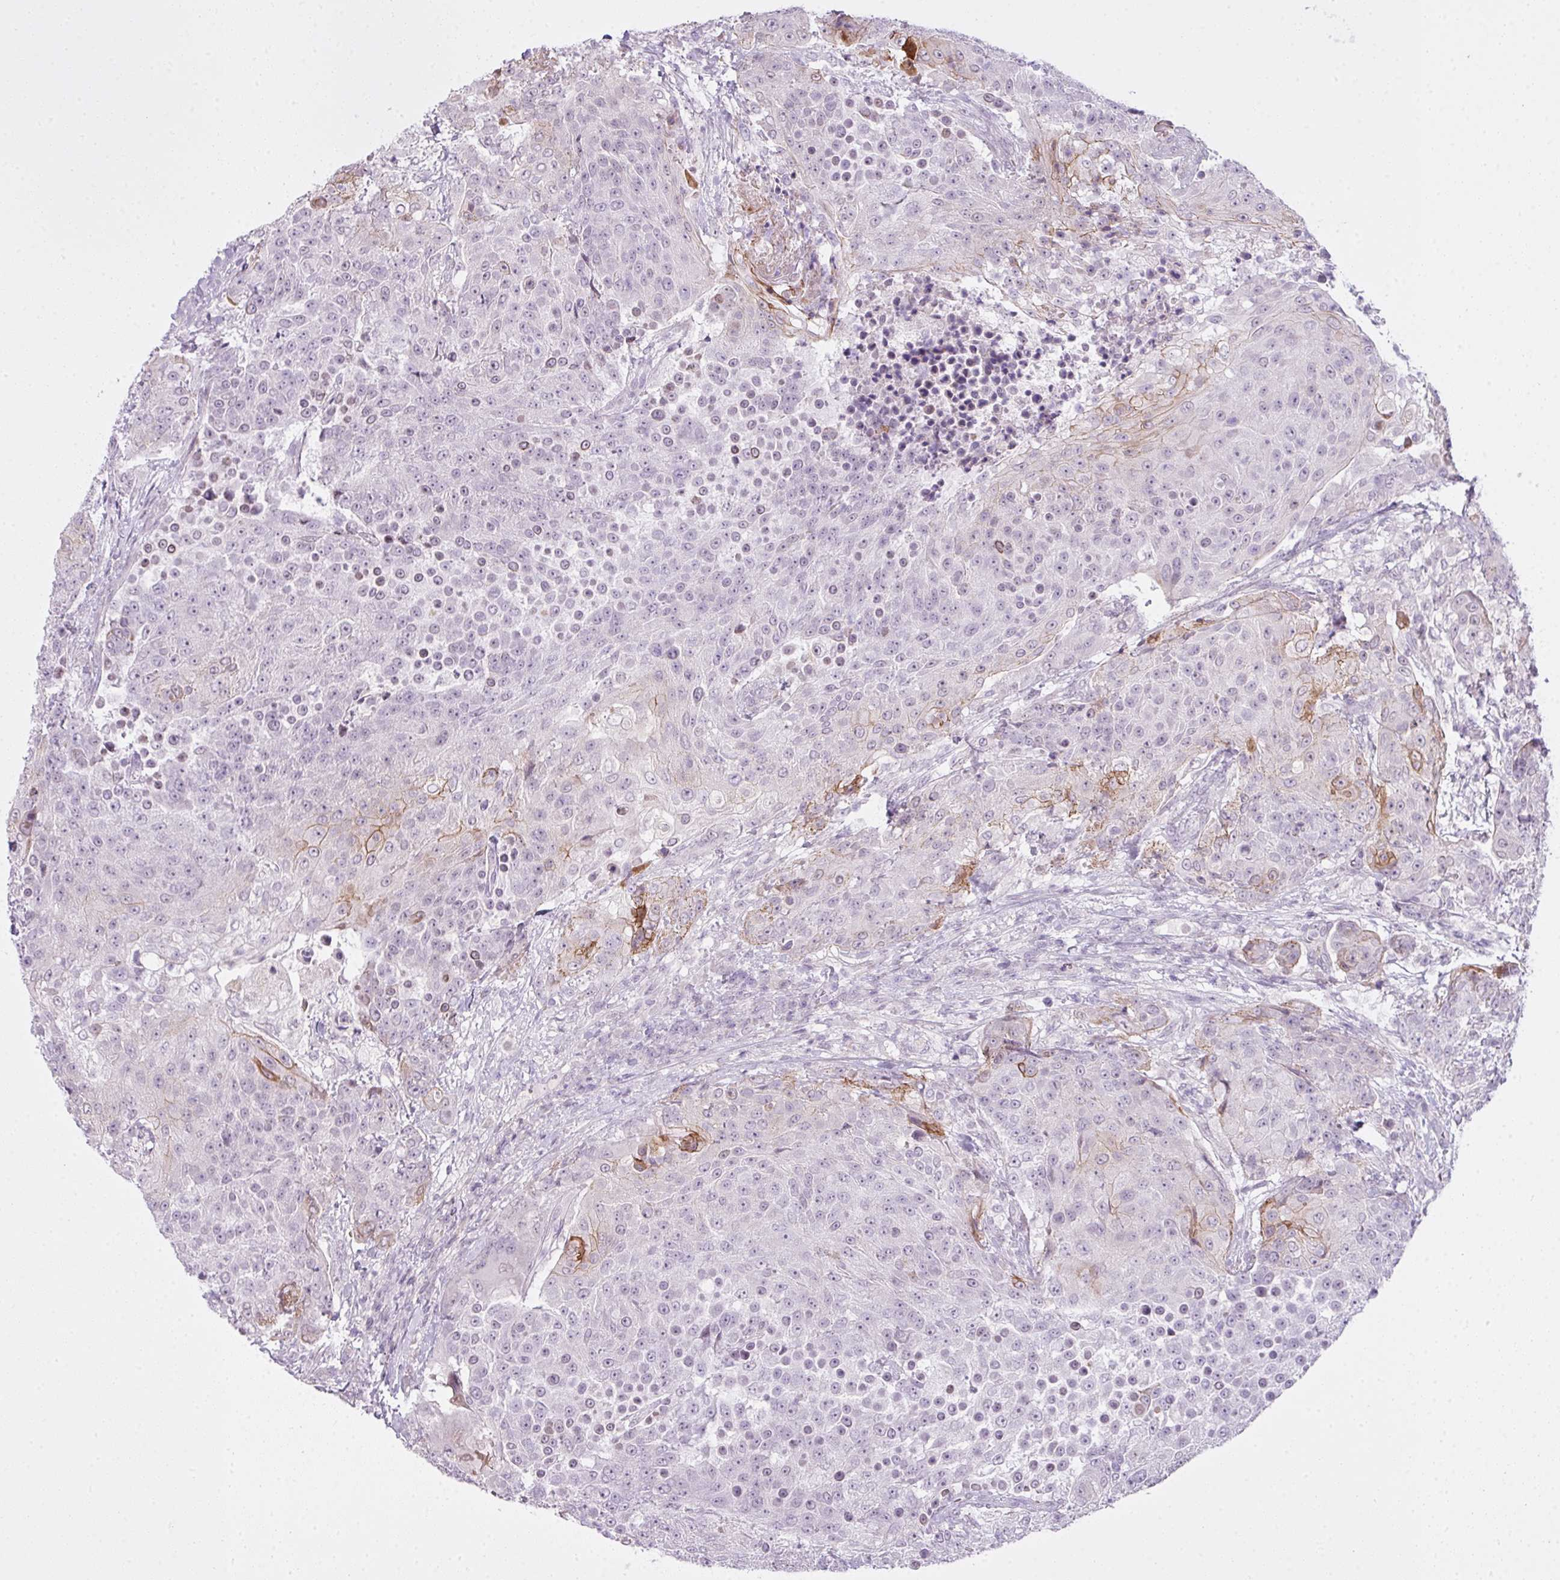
{"staining": {"intensity": "moderate", "quantity": "<25%", "location": "cytoplasmic/membranous"}, "tissue": "urothelial cancer", "cell_type": "Tumor cells", "image_type": "cancer", "snomed": [{"axis": "morphology", "description": "Urothelial carcinoma, High grade"}, {"axis": "topography", "description": "Urinary bladder"}], "caption": "Immunohistochemical staining of human urothelial carcinoma (high-grade) demonstrates low levels of moderate cytoplasmic/membranous positivity in approximately <25% of tumor cells.", "gene": "ZNF688", "patient": {"sex": "female", "age": 63}}